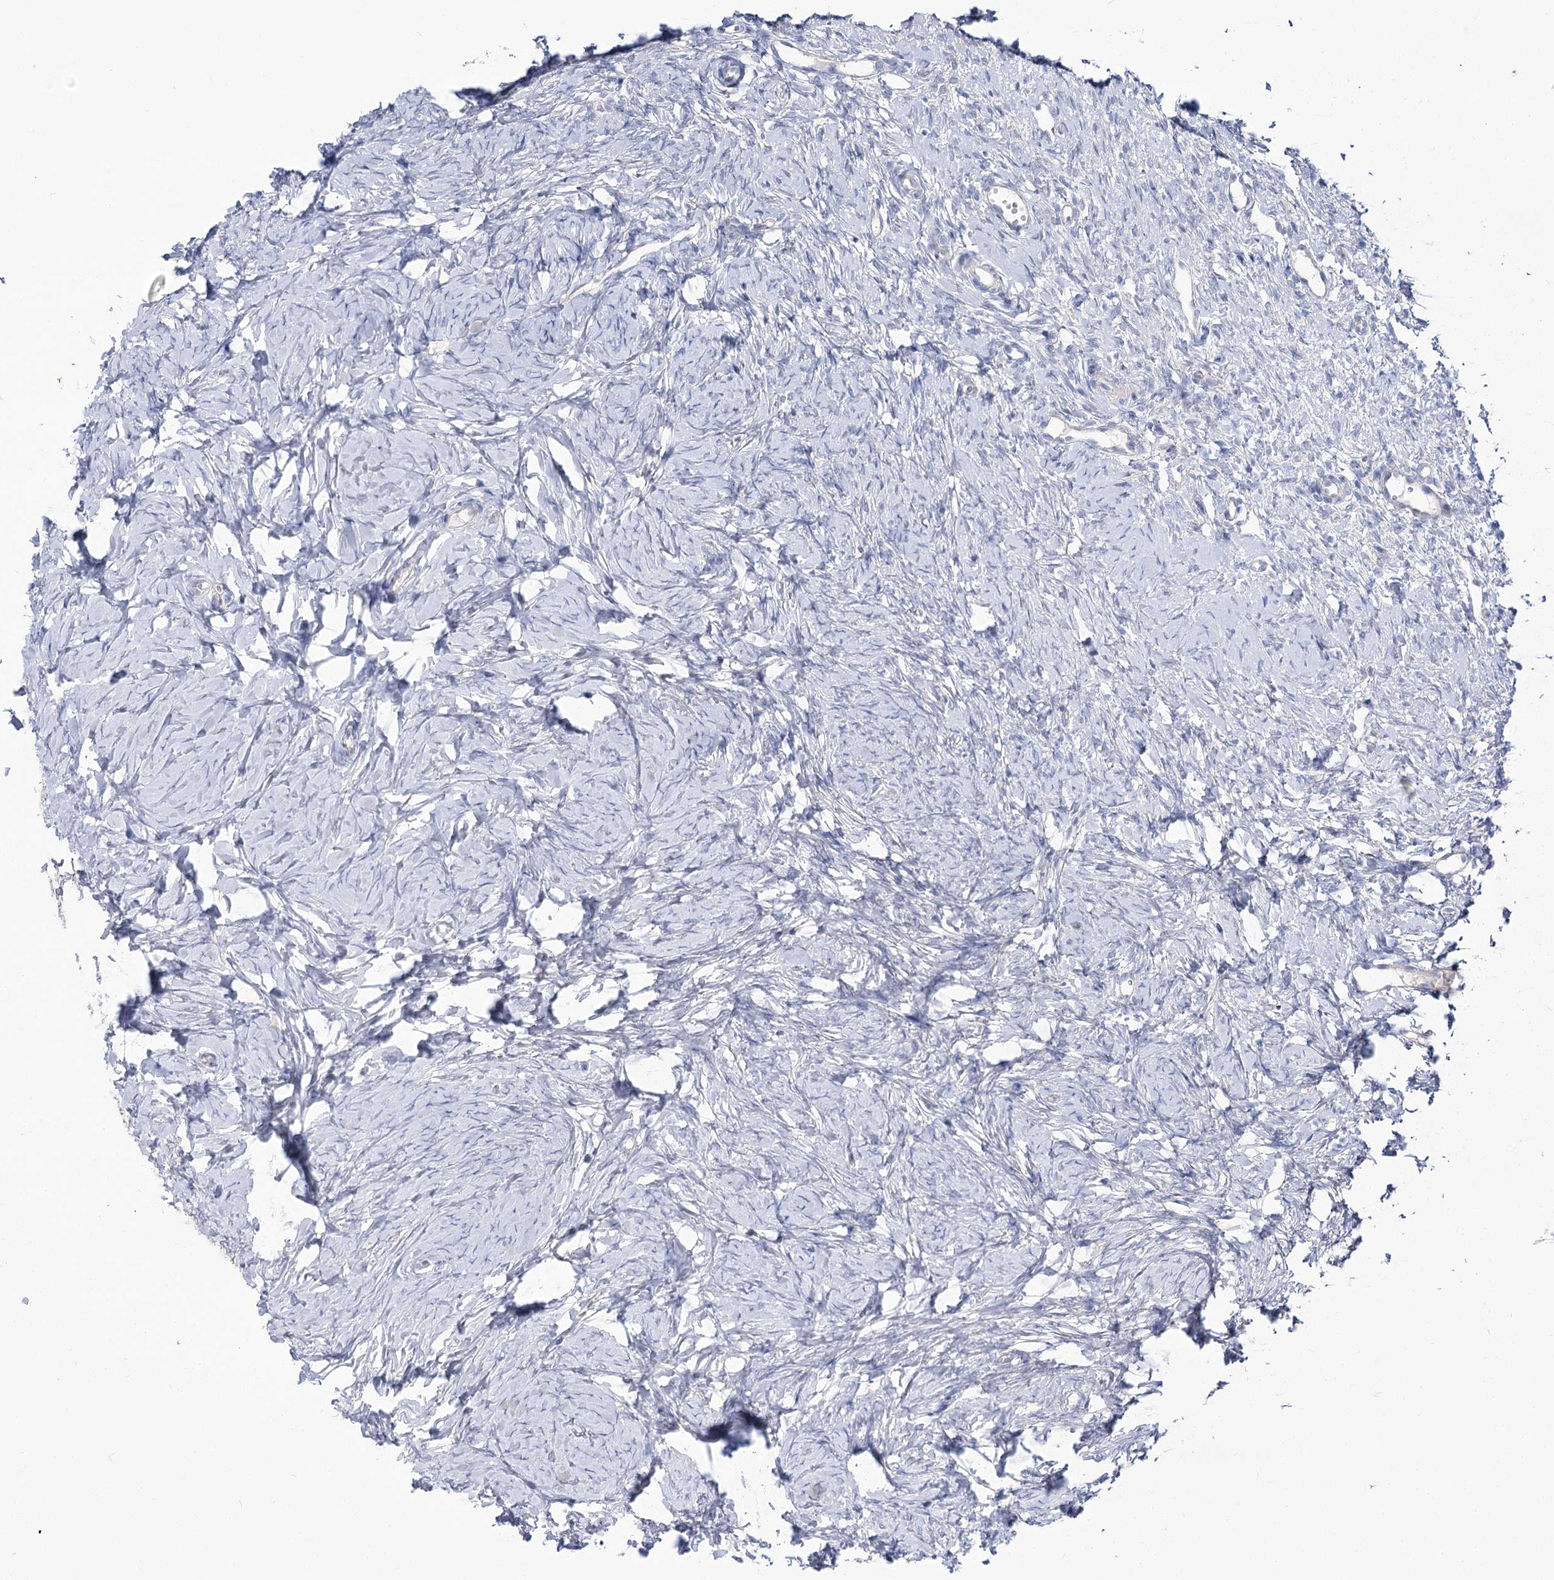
{"staining": {"intensity": "negative", "quantity": "none", "location": "none"}, "tissue": "ovary", "cell_type": "Ovarian stroma cells", "image_type": "normal", "snomed": [{"axis": "morphology", "description": "Normal tissue, NOS"}, {"axis": "topography", "description": "Ovary"}], "caption": "Normal ovary was stained to show a protein in brown. There is no significant positivity in ovarian stroma cells. Brightfield microscopy of immunohistochemistry (IHC) stained with DAB (3,3'-diaminobenzidine) (brown) and hematoxylin (blue), captured at high magnification.", "gene": "SUOX", "patient": {"sex": "female", "age": 51}}